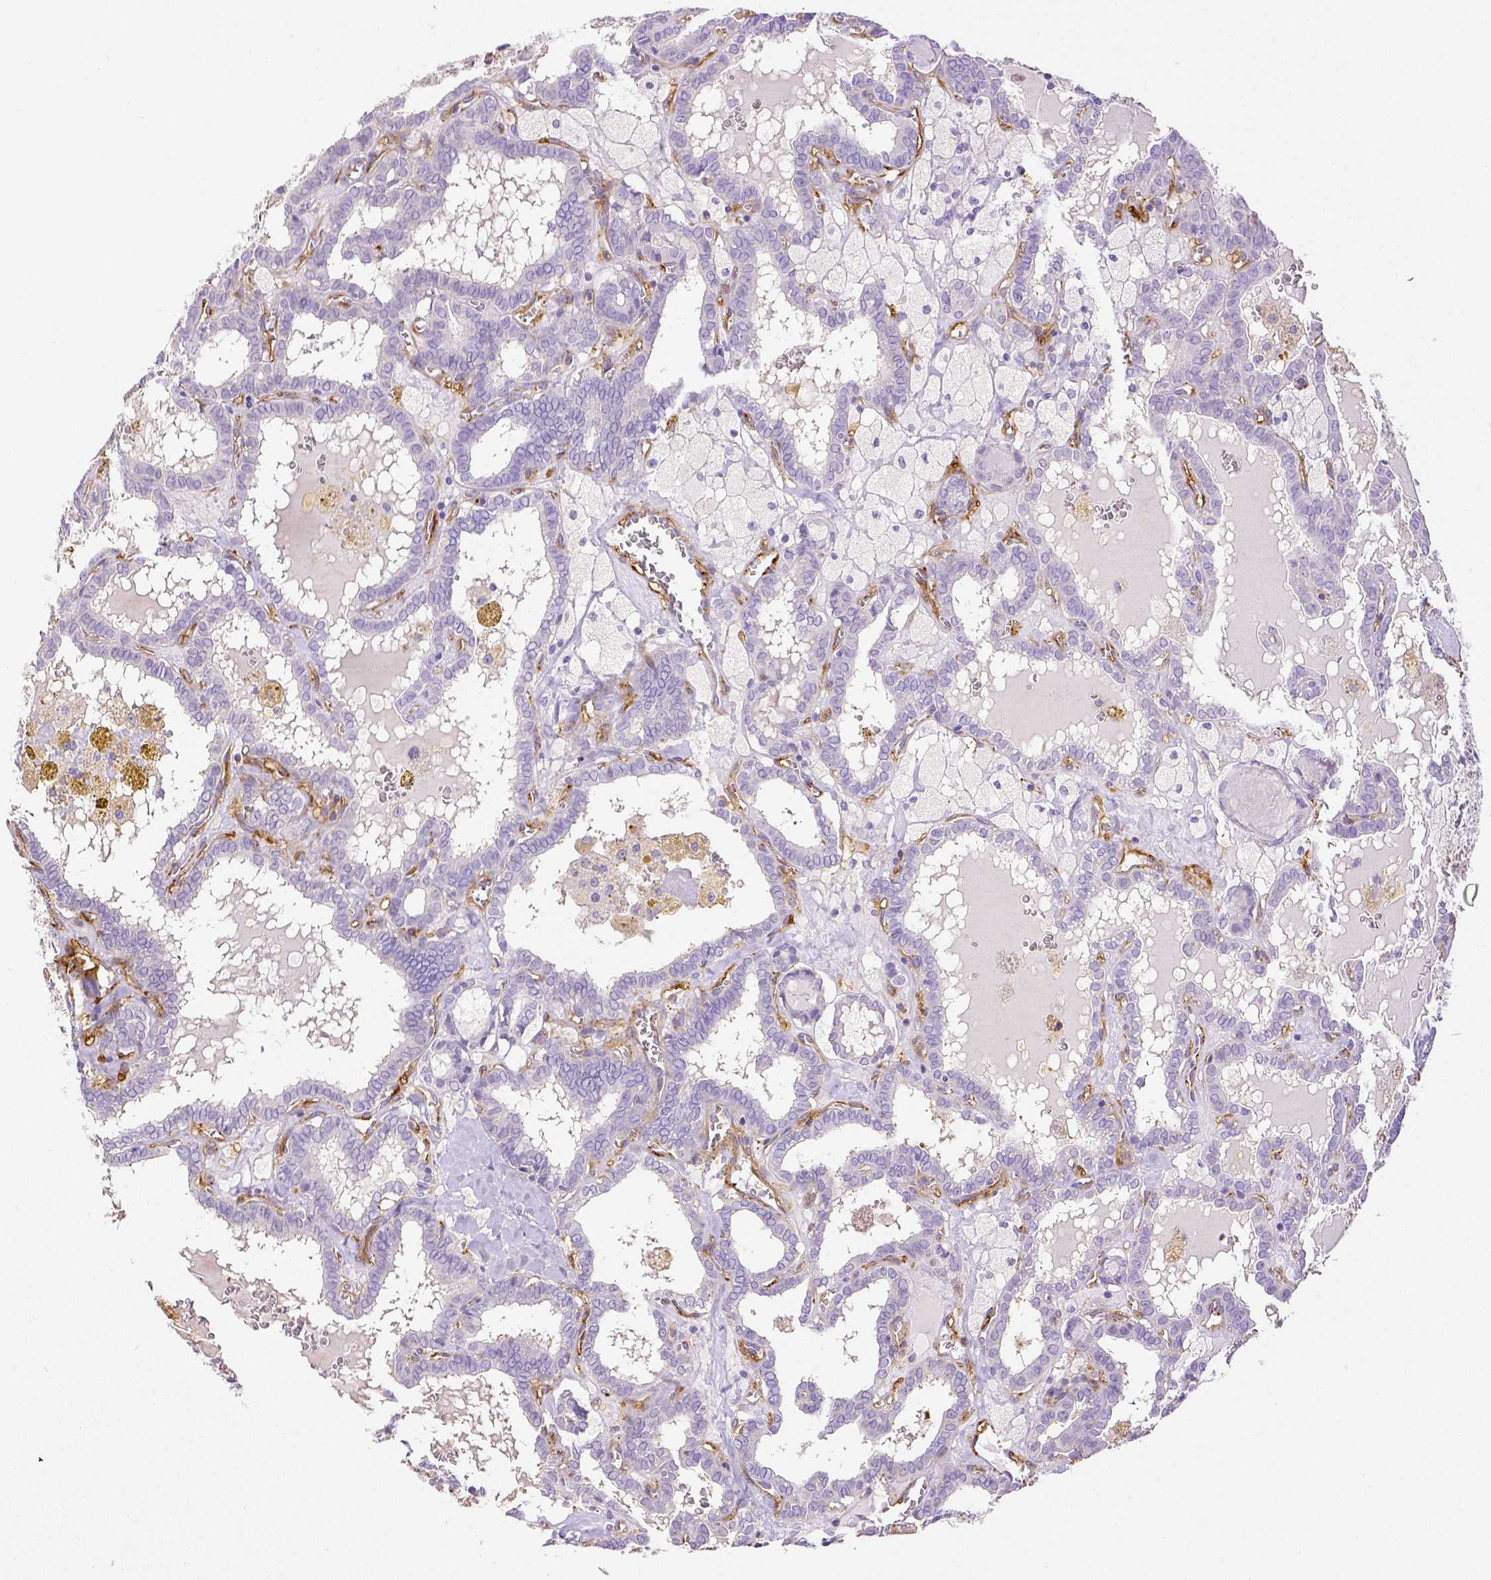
{"staining": {"intensity": "negative", "quantity": "none", "location": "none"}, "tissue": "thyroid cancer", "cell_type": "Tumor cells", "image_type": "cancer", "snomed": [{"axis": "morphology", "description": "Papillary adenocarcinoma, NOS"}, {"axis": "topography", "description": "Thyroid gland"}], "caption": "DAB (3,3'-diaminobenzidine) immunohistochemical staining of human thyroid papillary adenocarcinoma demonstrates no significant expression in tumor cells.", "gene": "THY1", "patient": {"sex": "female", "age": 39}}